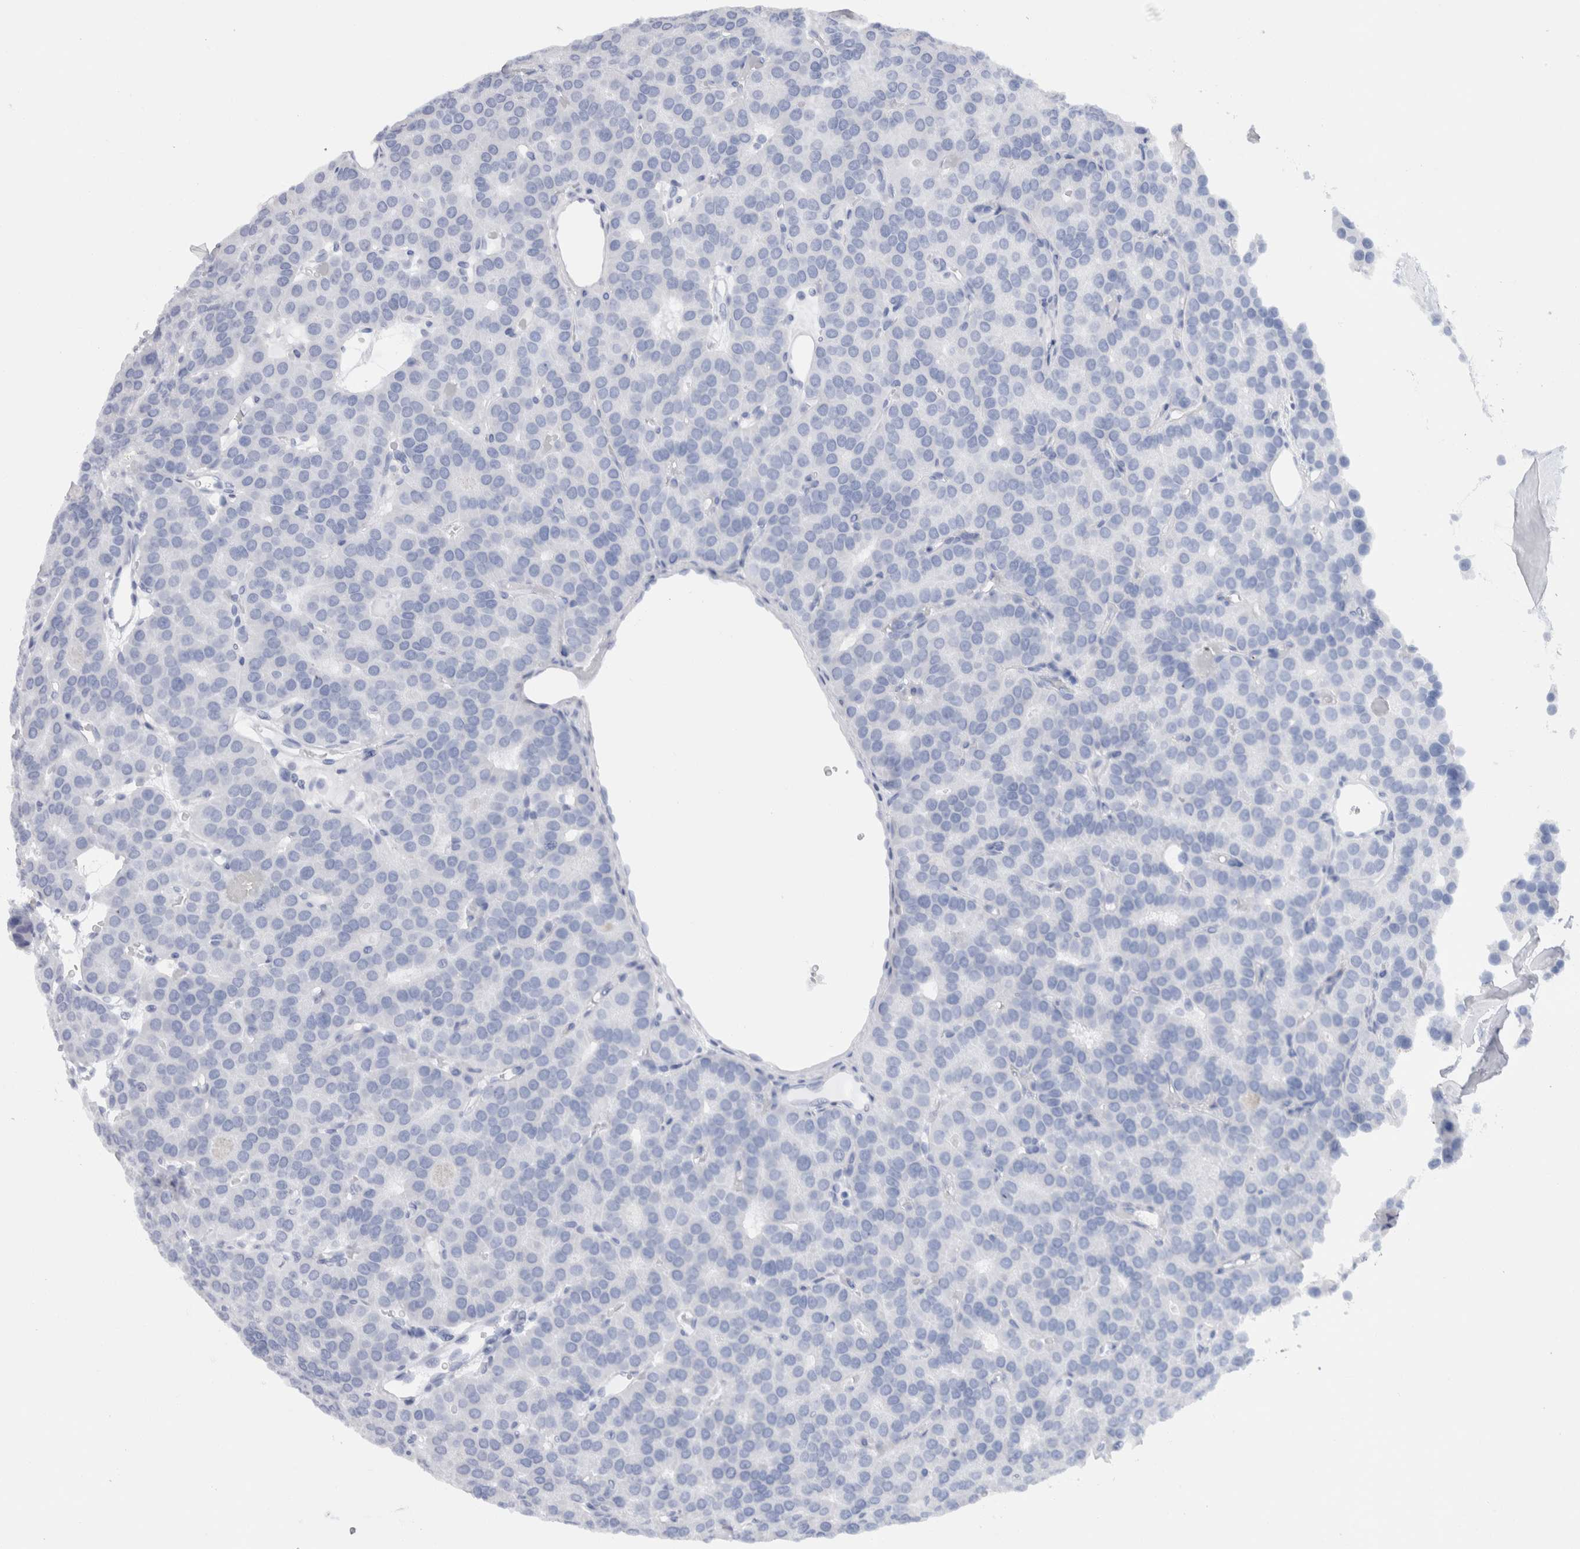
{"staining": {"intensity": "weak", "quantity": "25%-75%", "location": "cytoplasmic/membranous"}, "tissue": "parathyroid gland", "cell_type": "Glandular cells", "image_type": "normal", "snomed": [{"axis": "morphology", "description": "Normal tissue, NOS"}, {"axis": "morphology", "description": "Adenoma, NOS"}, {"axis": "topography", "description": "Parathyroid gland"}], "caption": "A histopathology image of parathyroid gland stained for a protein shows weak cytoplasmic/membranous brown staining in glandular cells.", "gene": "METRNL", "patient": {"sex": "female", "age": 86}}